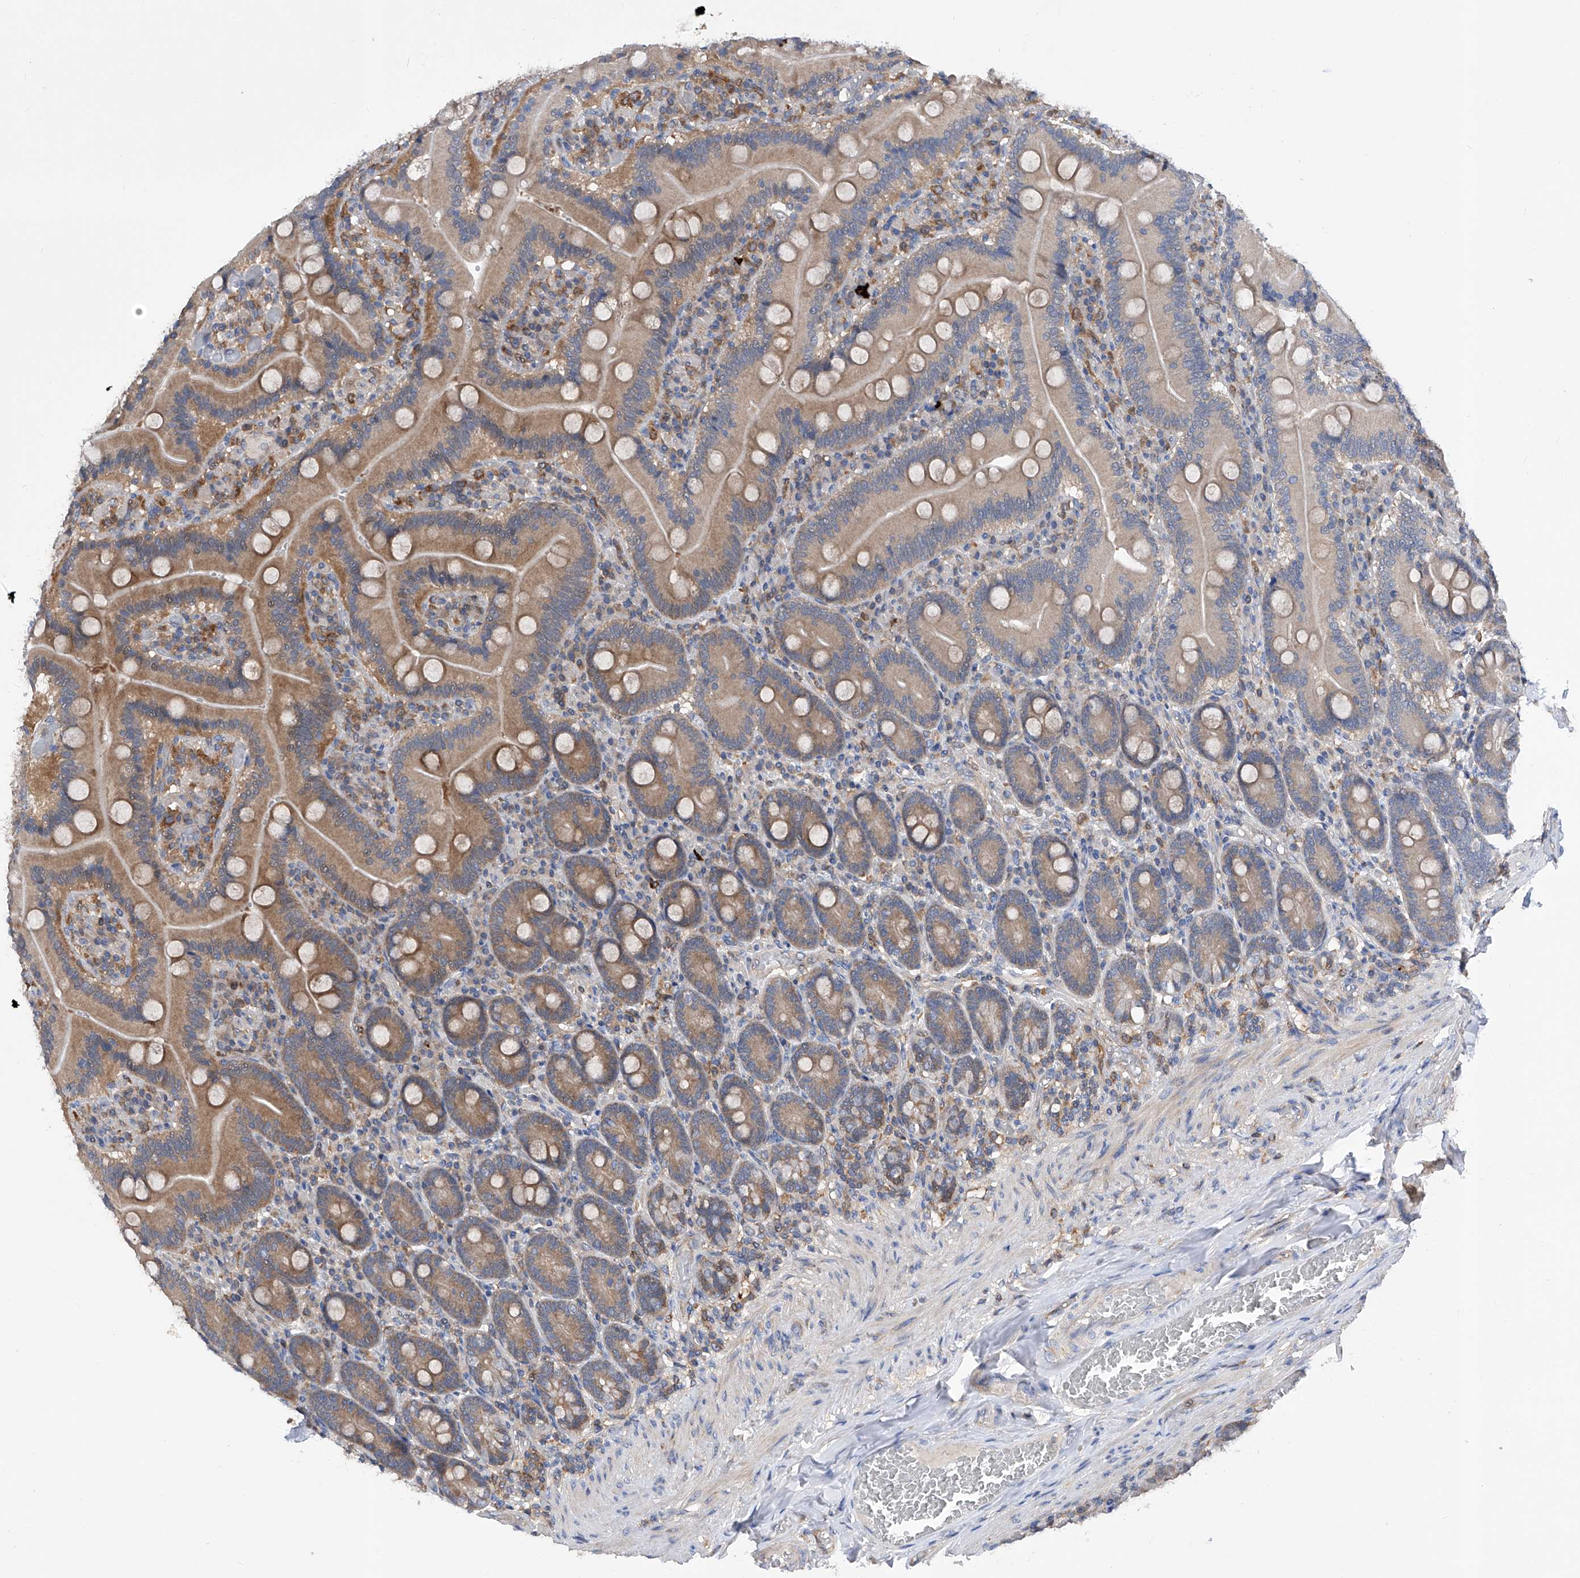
{"staining": {"intensity": "moderate", "quantity": ">75%", "location": "cytoplasmic/membranous"}, "tissue": "duodenum", "cell_type": "Glandular cells", "image_type": "normal", "snomed": [{"axis": "morphology", "description": "Normal tissue, NOS"}, {"axis": "topography", "description": "Duodenum"}], "caption": "Immunohistochemistry (DAB (3,3'-diaminobenzidine)) staining of benign human duodenum shows moderate cytoplasmic/membranous protein expression in approximately >75% of glandular cells. (brown staining indicates protein expression, while blue staining denotes nuclei).", "gene": "SPATA20", "patient": {"sex": "female", "age": 62}}